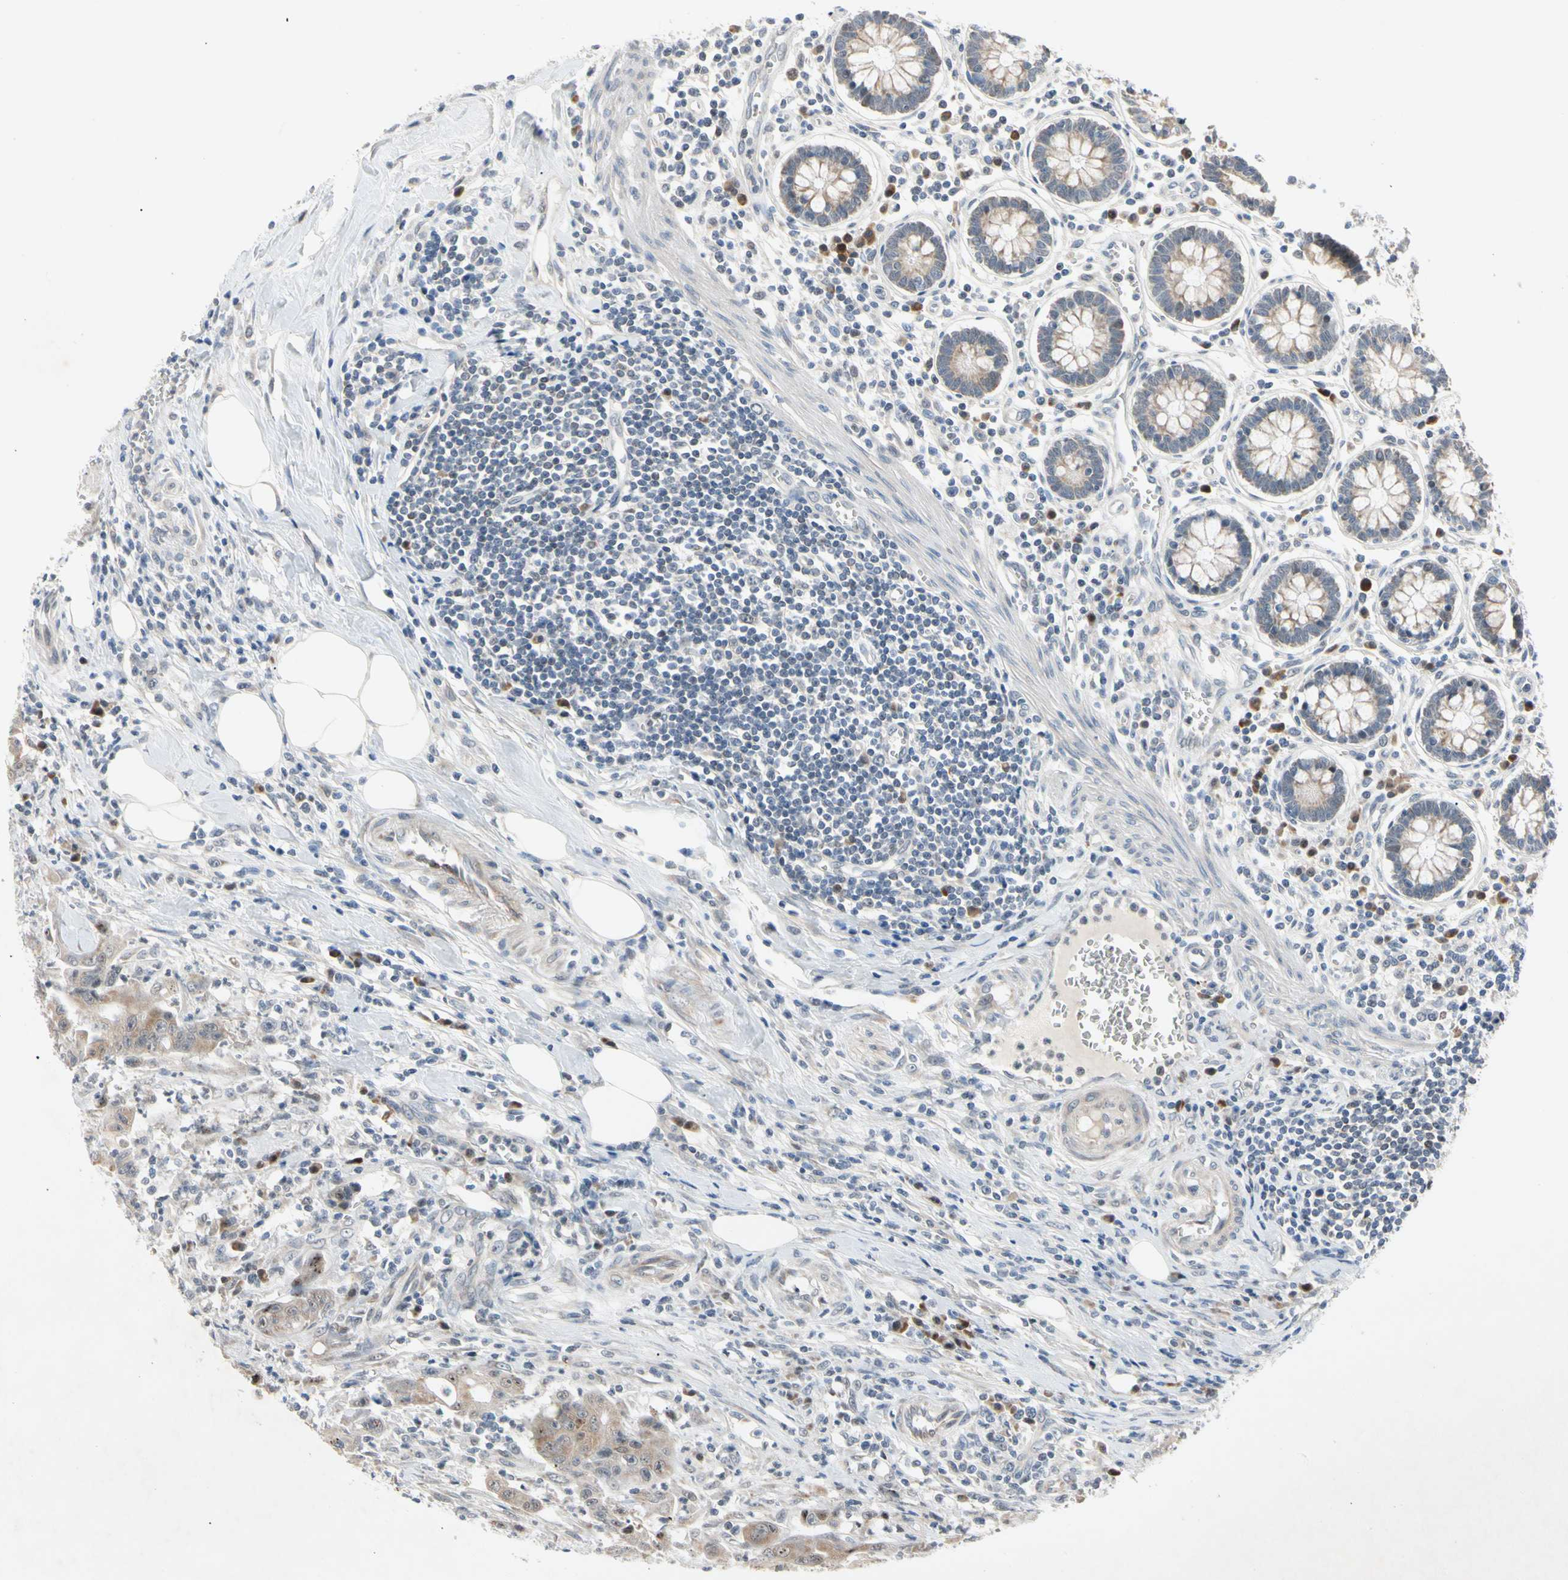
{"staining": {"intensity": "moderate", "quantity": ">75%", "location": "cytoplasmic/membranous"}, "tissue": "colorectal cancer", "cell_type": "Tumor cells", "image_type": "cancer", "snomed": [{"axis": "morphology", "description": "Adenocarcinoma, NOS"}, {"axis": "topography", "description": "Colon"}], "caption": "The immunohistochemical stain highlights moderate cytoplasmic/membranous expression in tumor cells of colorectal cancer tissue. The staining was performed using DAB (3,3'-diaminobenzidine) to visualize the protein expression in brown, while the nuclei were stained in blue with hematoxylin (Magnification: 20x).", "gene": "MARK1", "patient": {"sex": "male", "age": 45}}